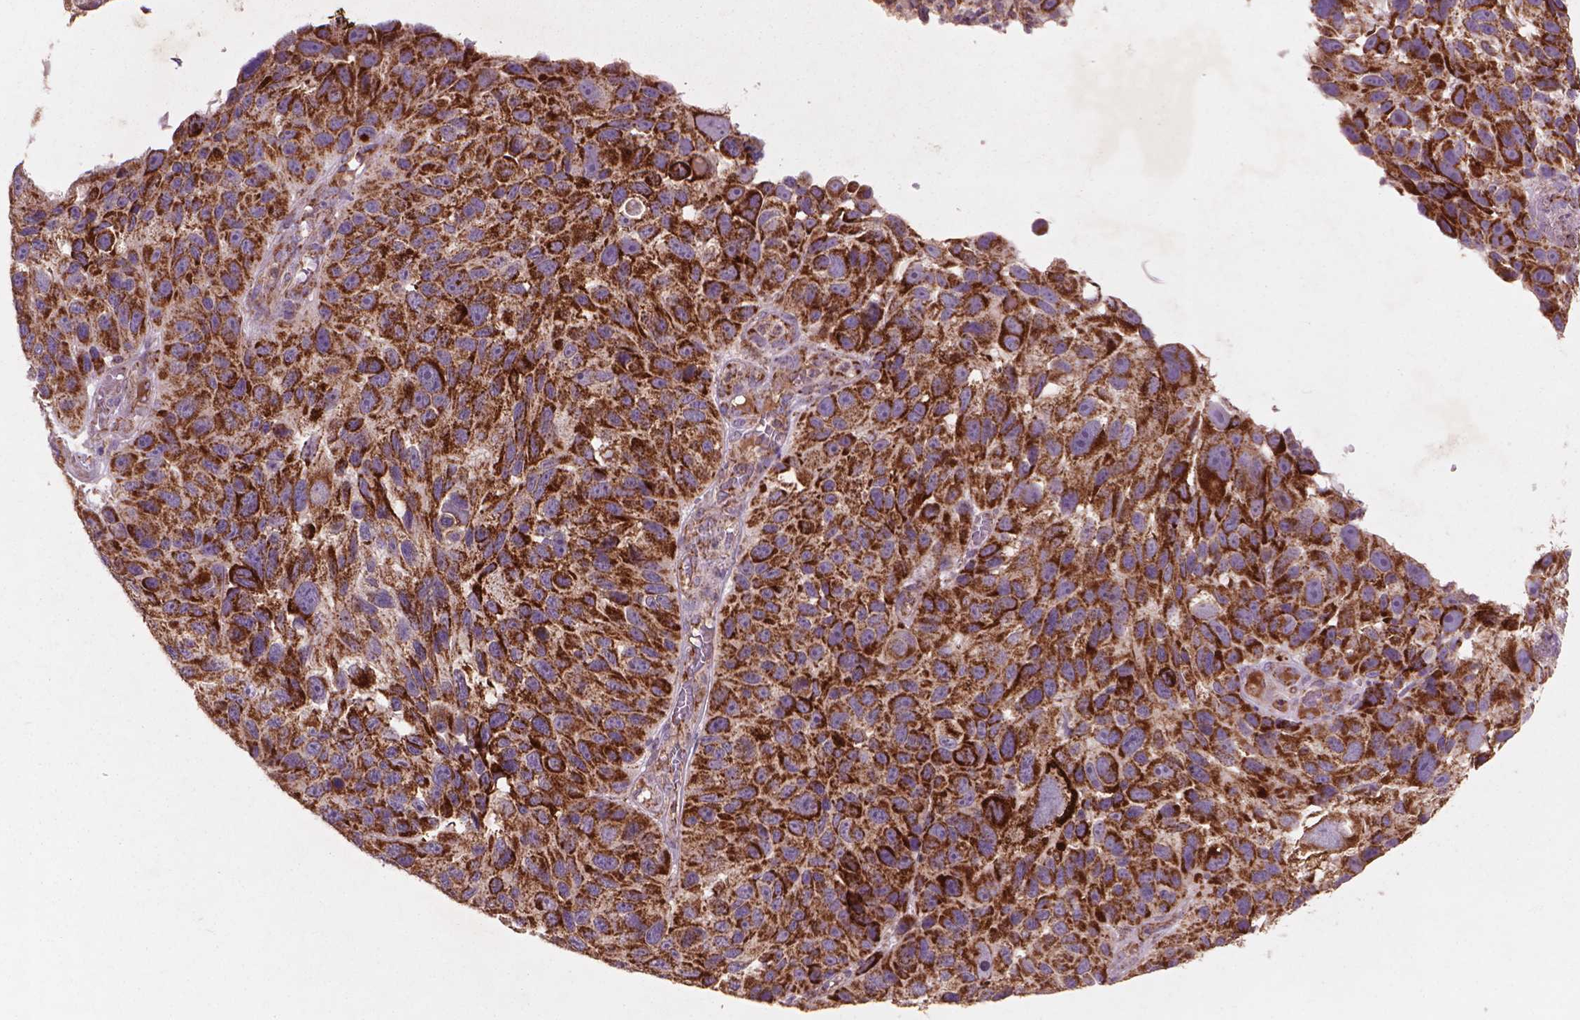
{"staining": {"intensity": "strong", "quantity": ">75%", "location": "cytoplasmic/membranous"}, "tissue": "melanoma", "cell_type": "Tumor cells", "image_type": "cancer", "snomed": [{"axis": "morphology", "description": "Malignant melanoma, NOS"}, {"axis": "topography", "description": "Skin"}], "caption": "Melanoma stained with a protein marker shows strong staining in tumor cells.", "gene": "NLRX1", "patient": {"sex": "male", "age": 53}}